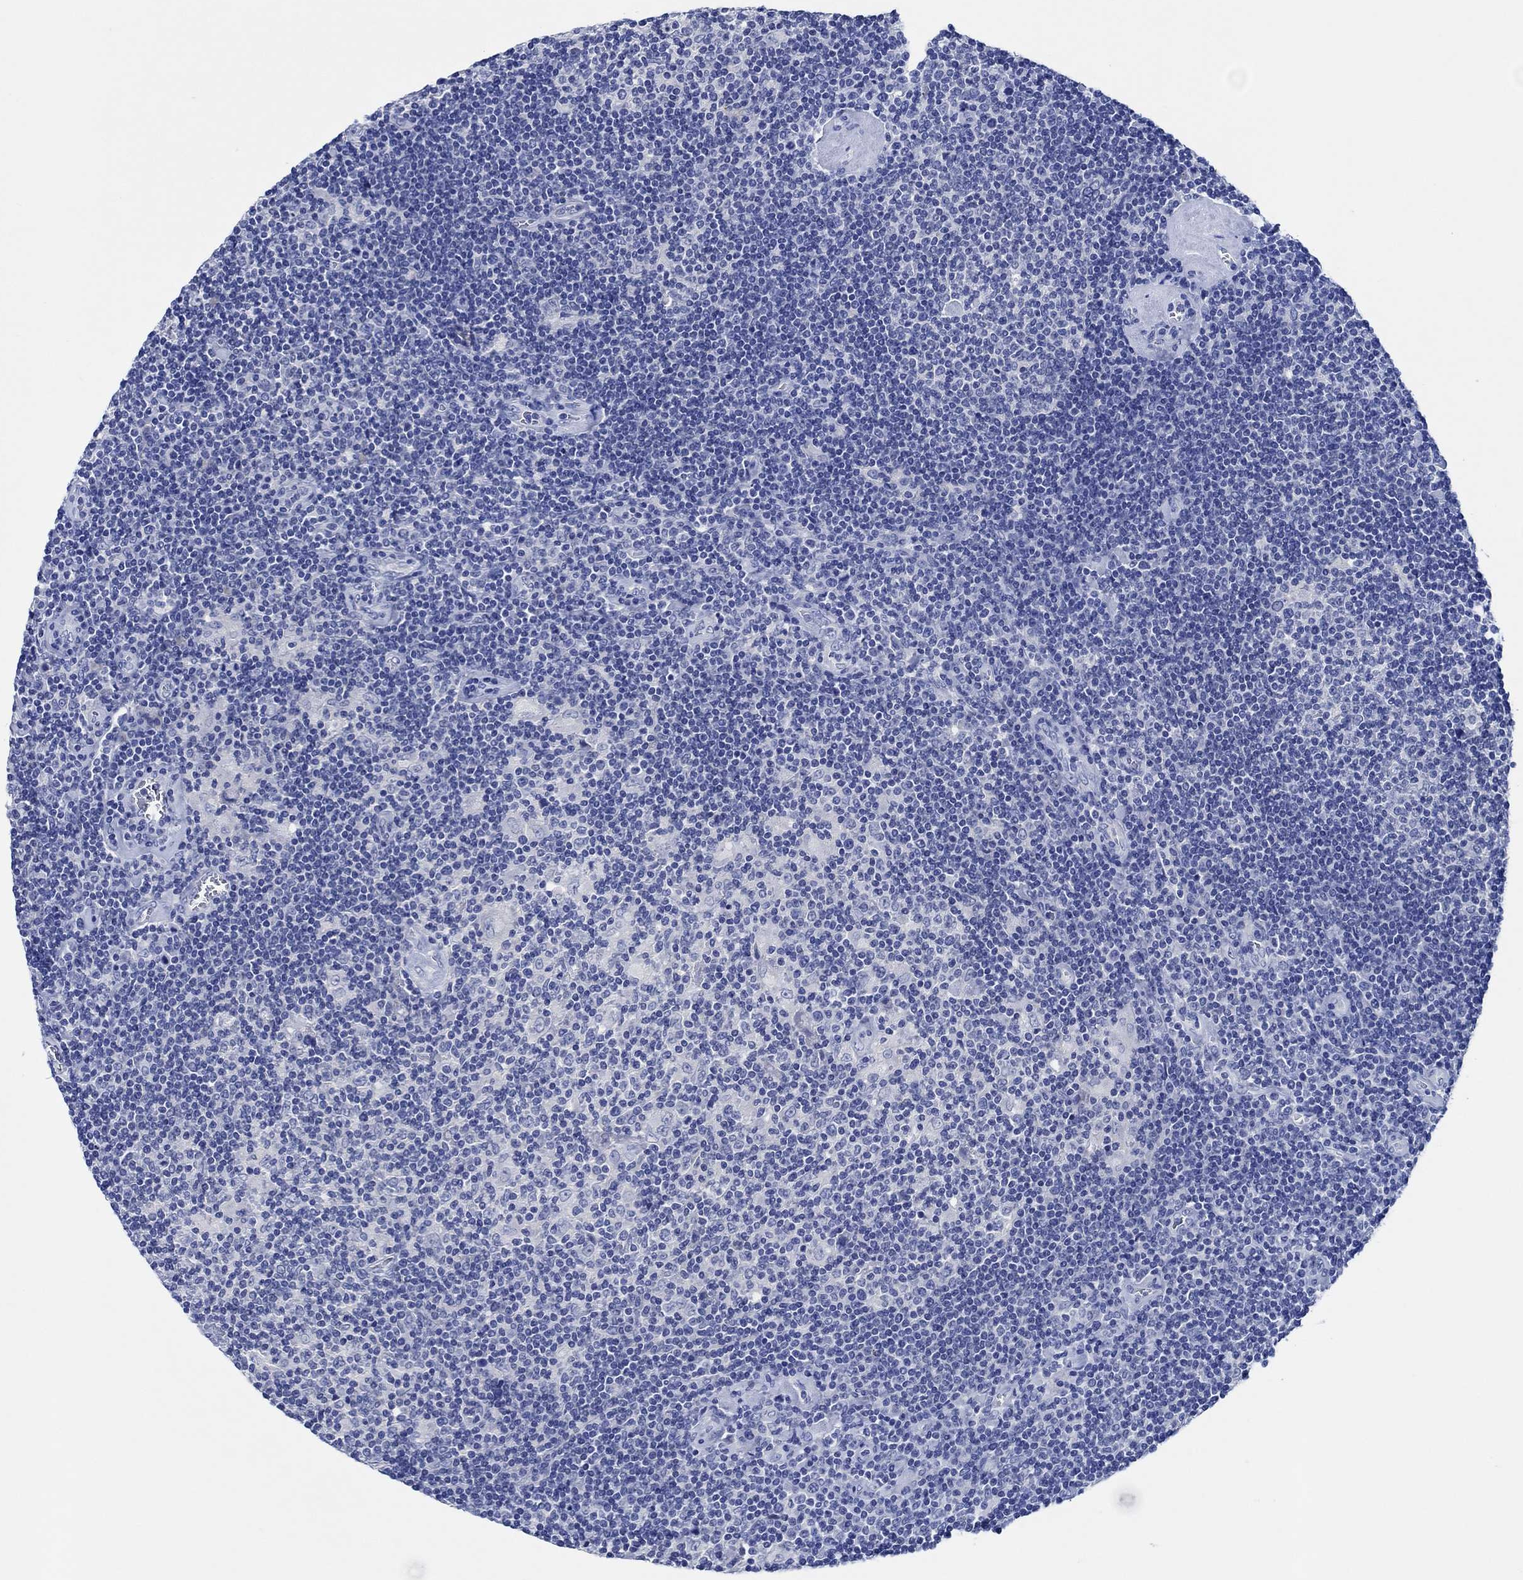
{"staining": {"intensity": "negative", "quantity": "none", "location": "none"}, "tissue": "lymphoma", "cell_type": "Tumor cells", "image_type": "cancer", "snomed": [{"axis": "morphology", "description": "Hodgkin's disease, NOS"}, {"axis": "topography", "description": "Lymph node"}], "caption": "IHC of lymphoma displays no positivity in tumor cells.", "gene": "CPNE6", "patient": {"sex": "male", "age": 40}}